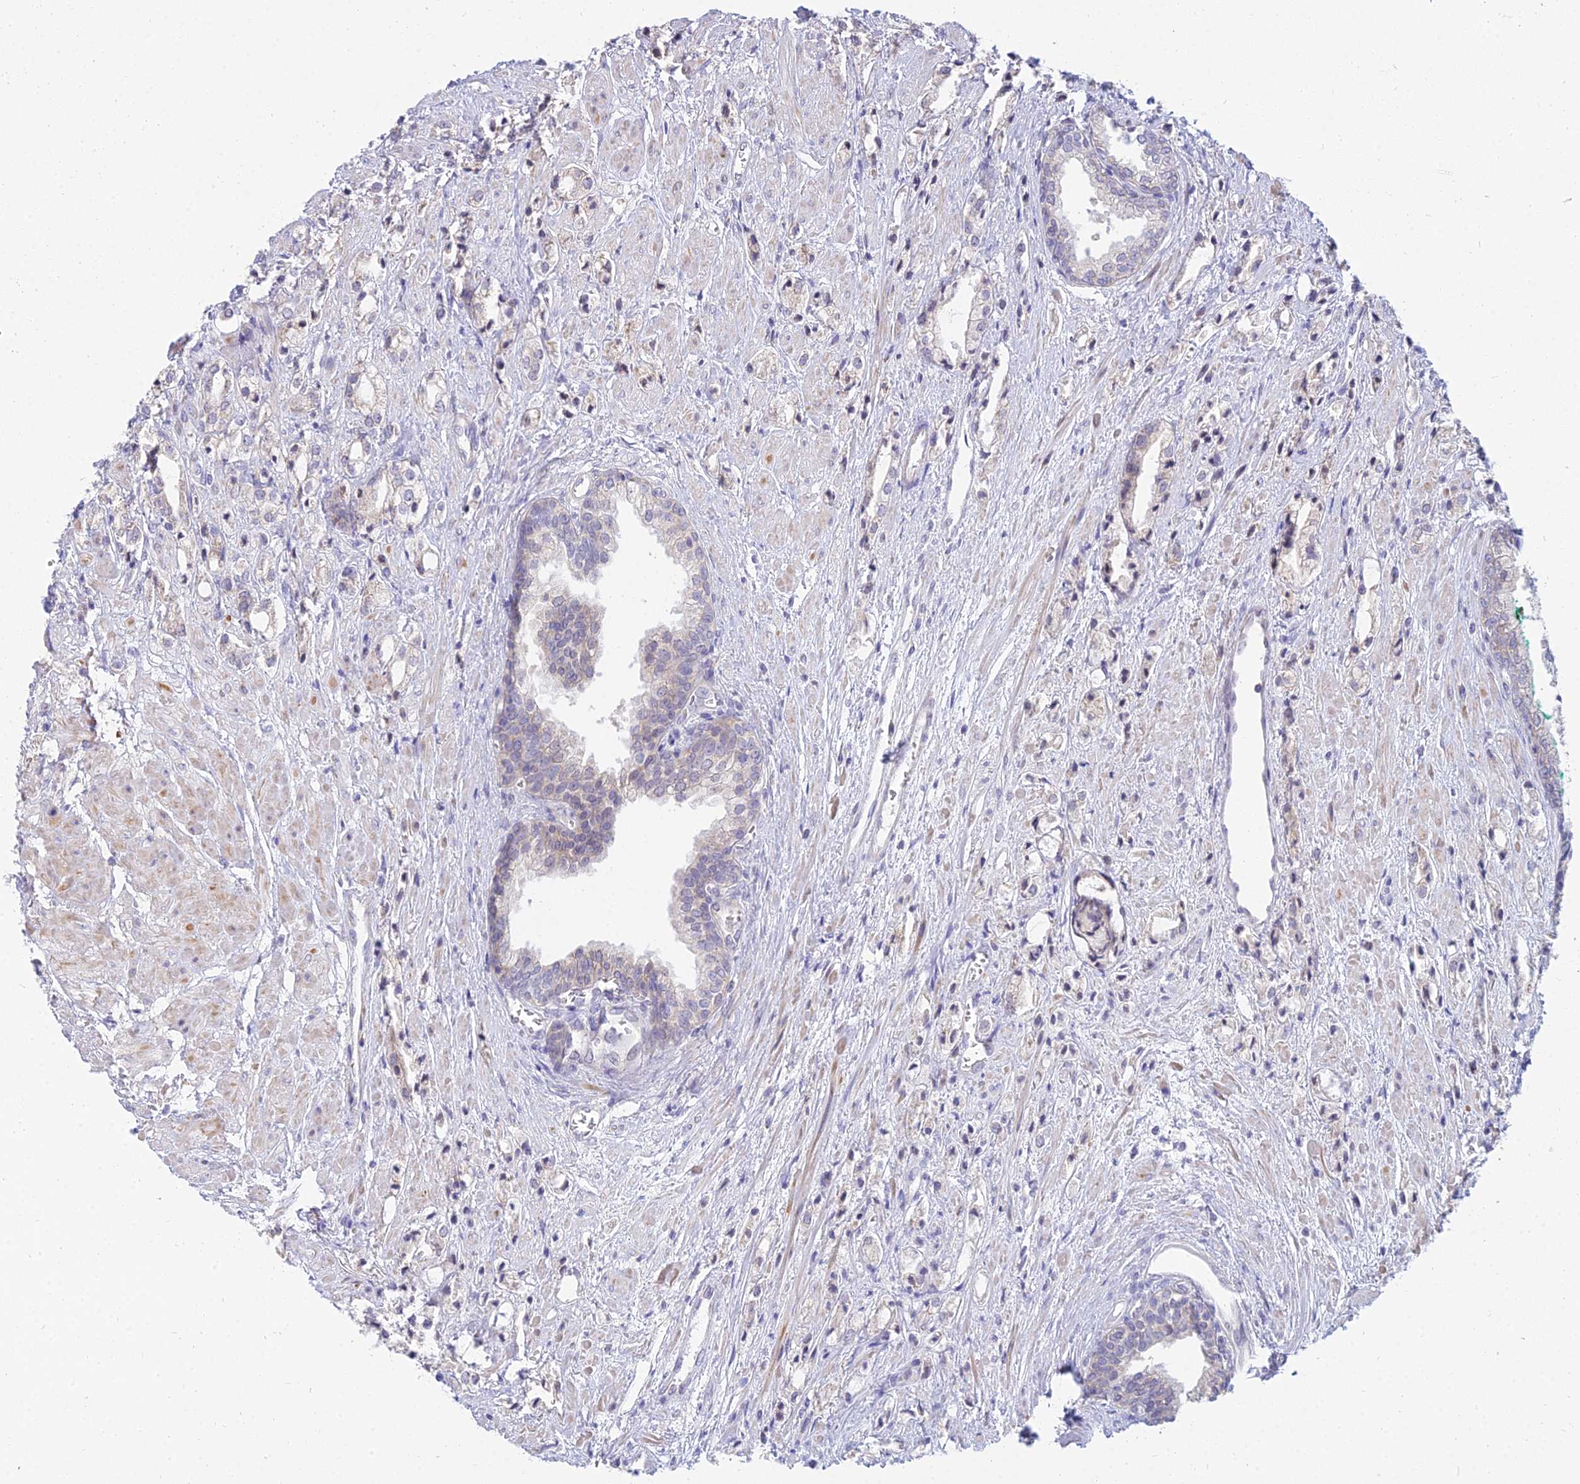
{"staining": {"intensity": "negative", "quantity": "none", "location": "none"}, "tissue": "prostate cancer", "cell_type": "Tumor cells", "image_type": "cancer", "snomed": [{"axis": "morphology", "description": "Adenocarcinoma, High grade"}, {"axis": "topography", "description": "Prostate"}], "caption": "The immunohistochemistry micrograph has no significant positivity in tumor cells of prostate cancer (high-grade adenocarcinoma) tissue.", "gene": "CFAP206", "patient": {"sex": "male", "age": 50}}